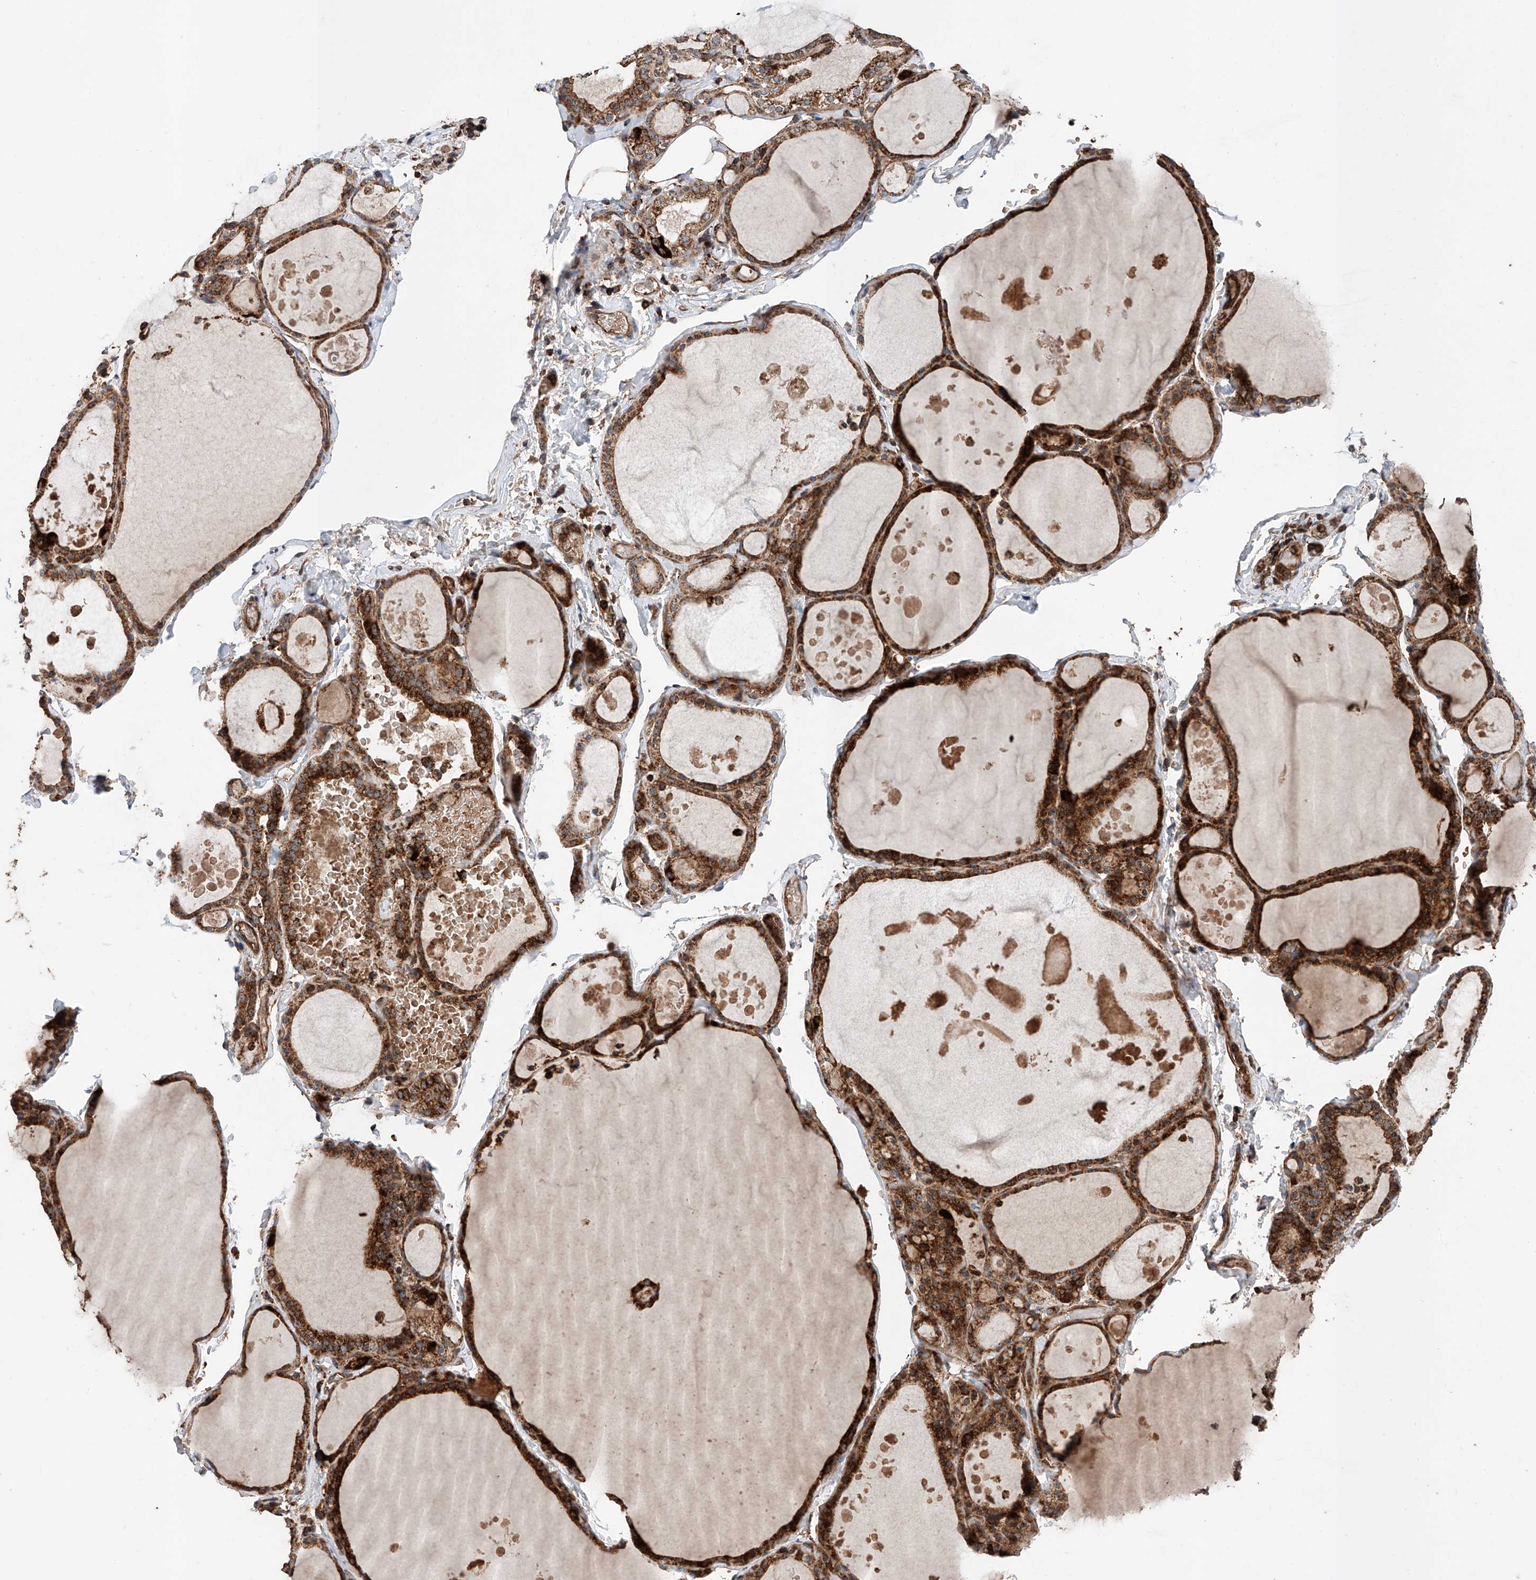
{"staining": {"intensity": "strong", "quantity": ">75%", "location": "cytoplasmic/membranous"}, "tissue": "thyroid gland", "cell_type": "Glandular cells", "image_type": "normal", "snomed": [{"axis": "morphology", "description": "Normal tissue, NOS"}, {"axis": "topography", "description": "Thyroid gland"}], "caption": "Immunohistochemical staining of normal human thyroid gland exhibits high levels of strong cytoplasmic/membranous positivity in about >75% of glandular cells.", "gene": "PISD", "patient": {"sex": "male", "age": 56}}